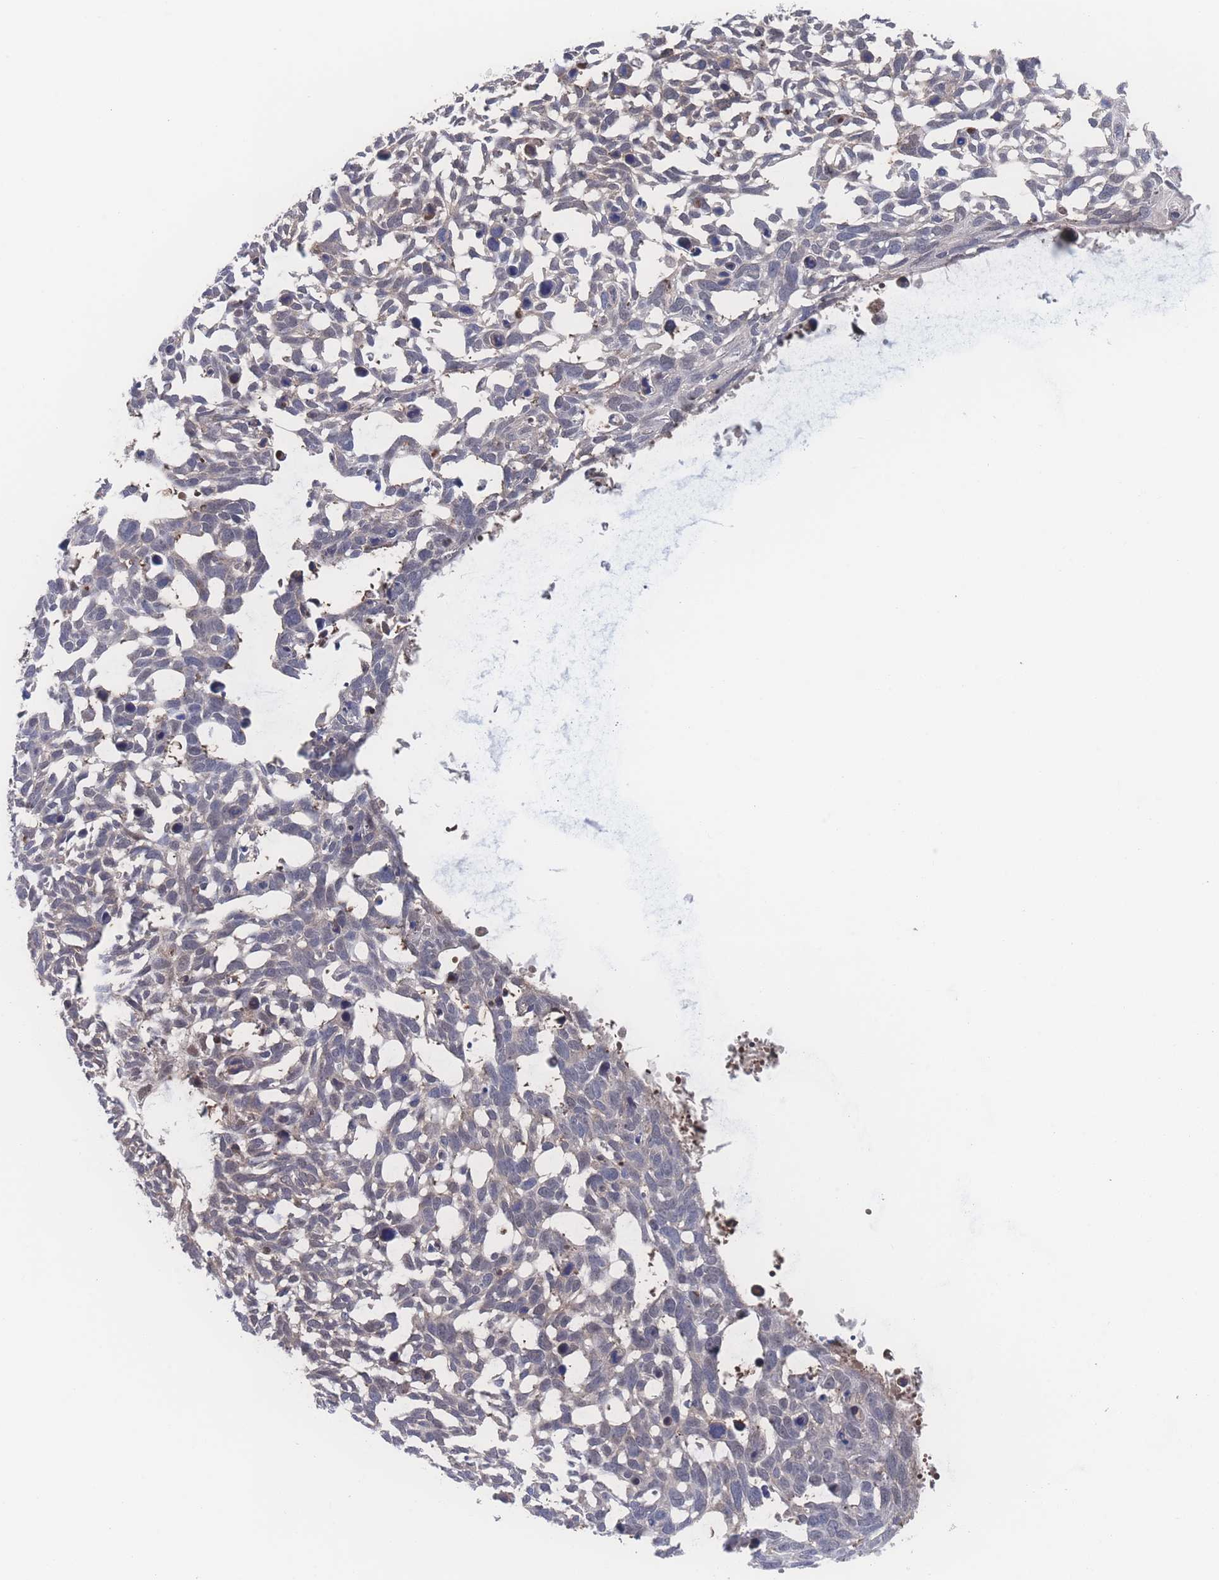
{"staining": {"intensity": "weak", "quantity": "<25%", "location": "cytoplasmic/membranous"}, "tissue": "skin cancer", "cell_type": "Tumor cells", "image_type": "cancer", "snomed": [{"axis": "morphology", "description": "Basal cell carcinoma"}, {"axis": "topography", "description": "Skin"}], "caption": "Immunohistochemistry histopathology image of neoplastic tissue: human skin basal cell carcinoma stained with DAB demonstrates no significant protein positivity in tumor cells.", "gene": "PSMA1", "patient": {"sex": "male", "age": 88}}